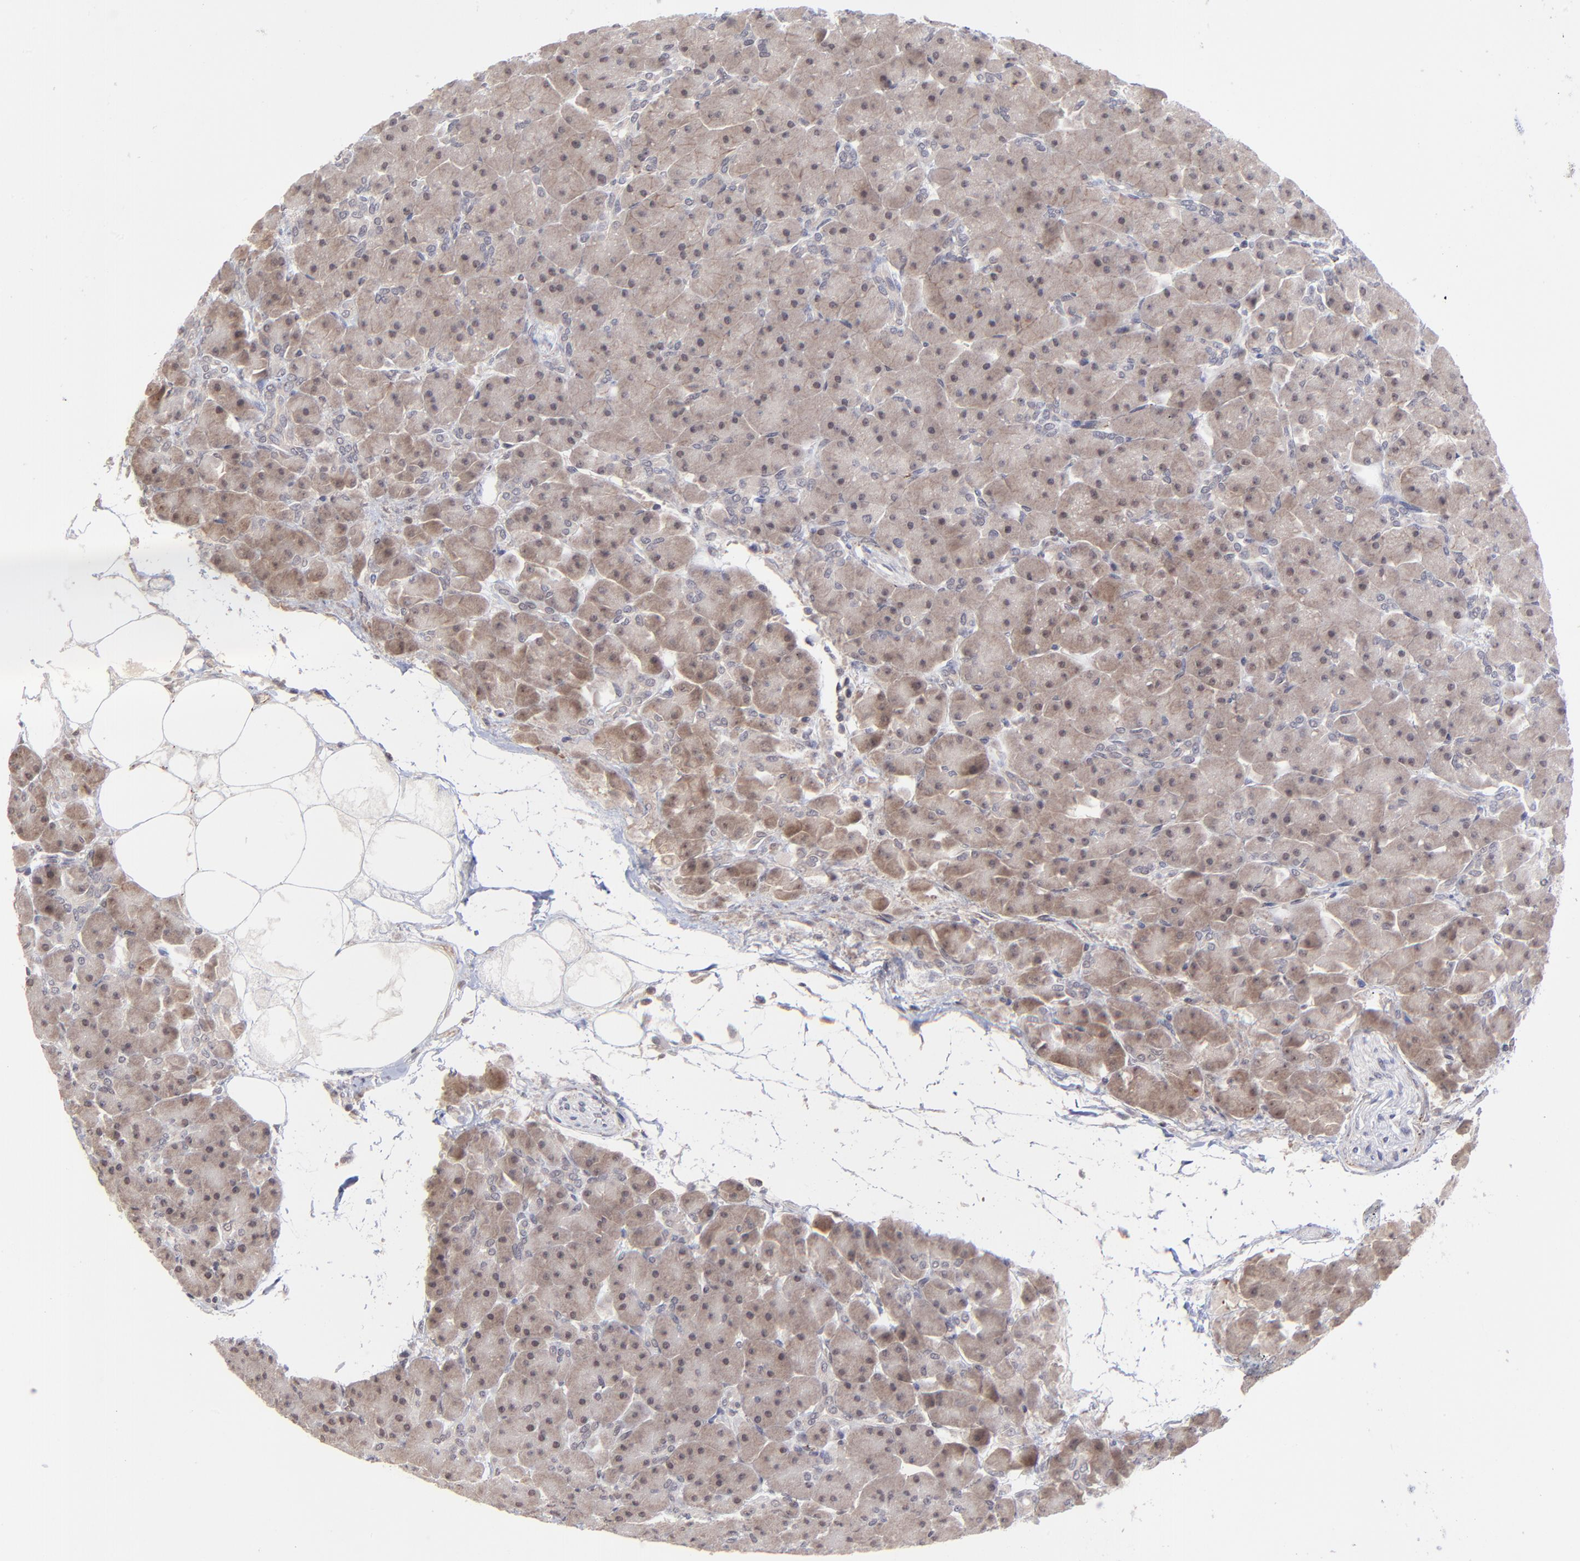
{"staining": {"intensity": "moderate", "quantity": ">75%", "location": "cytoplasmic/membranous,nuclear"}, "tissue": "pancreas", "cell_type": "Exocrine glandular cells", "image_type": "normal", "snomed": [{"axis": "morphology", "description": "Normal tissue, NOS"}, {"axis": "topography", "description": "Pancreas"}], "caption": "High-power microscopy captured an immunohistochemistry photomicrograph of normal pancreas, revealing moderate cytoplasmic/membranous,nuclear staining in about >75% of exocrine glandular cells. The staining was performed using DAB (3,3'-diaminobenzidine), with brown indicating positive protein expression. Nuclei are stained blue with hematoxylin.", "gene": "ZNF419", "patient": {"sex": "male", "age": 66}}